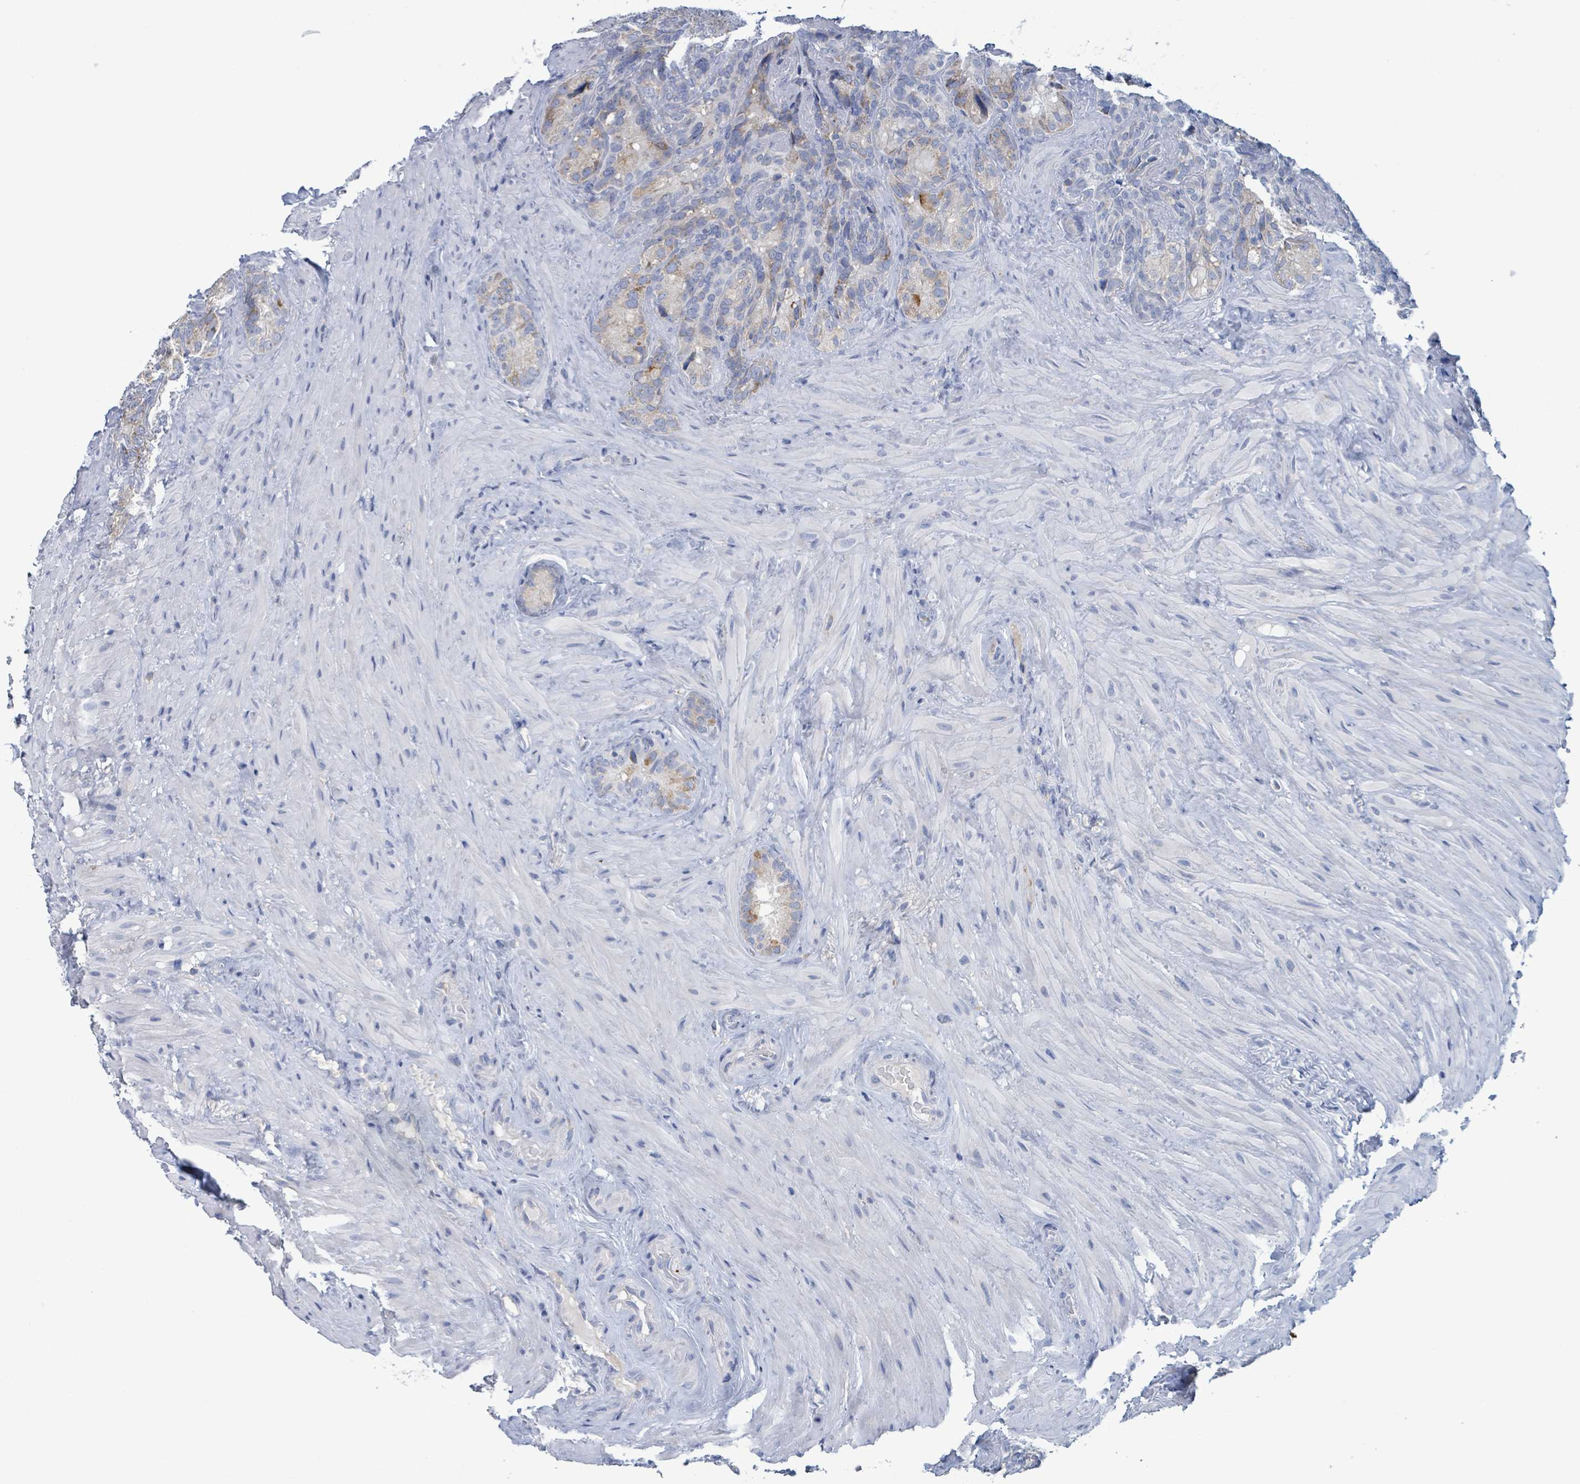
{"staining": {"intensity": "moderate", "quantity": "<25%", "location": "cytoplasmic/membranous"}, "tissue": "seminal vesicle", "cell_type": "Glandular cells", "image_type": "normal", "snomed": [{"axis": "morphology", "description": "Normal tissue, NOS"}, {"axis": "topography", "description": "Seminal veicle"}], "caption": "Glandular cells show low levels of moderate cytoplasmic/membranous expression in approximately <25% of cells in normal seminal vesicle. (Stains: DAB in brown, nuclei in blue, Microscopy: brightfield microscopy at high magnification).", "gene": "AKR1C4", "patient": {"sex": "male", "age": 62}}